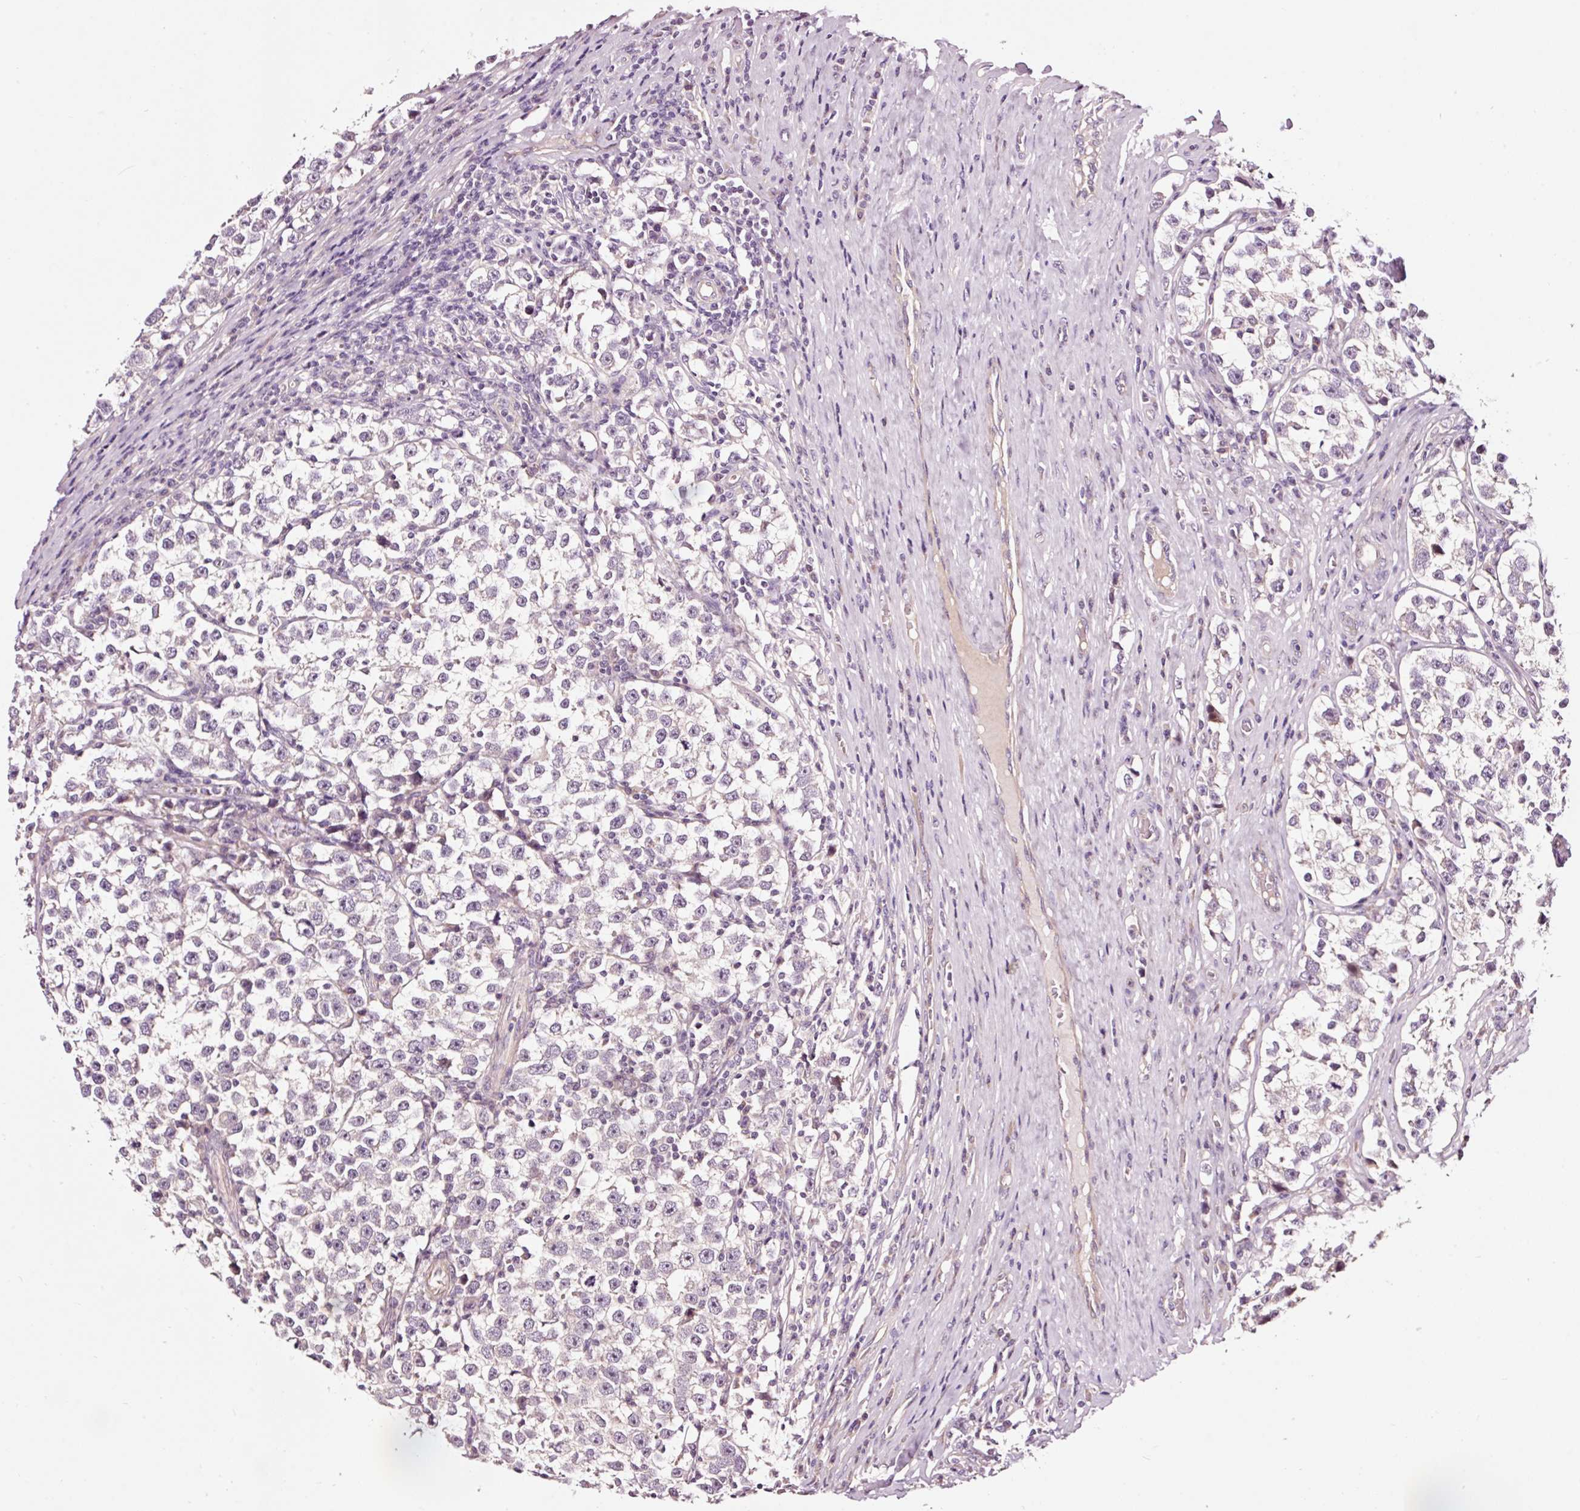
{"staining": {"intensity": "negative", "quantity": "none", "location": "none"}, "tissue": "testis cancer", "cell_type": "Tumor cells", "image_type": "cancer", "snomed": [{"axis": "morphology", "description": "Normal tissue, NOS"}, {"axis": "morphology", "description": "Seminoma, NOS"}, {"axis": "topography", "description": "Testis"}], "caption": "Testis seminoma was stained to show a protein in brown. There is no significant staining in tumor cells.", "gene": "UTP14A", "patient": {"sex": "male", "age": 43}}